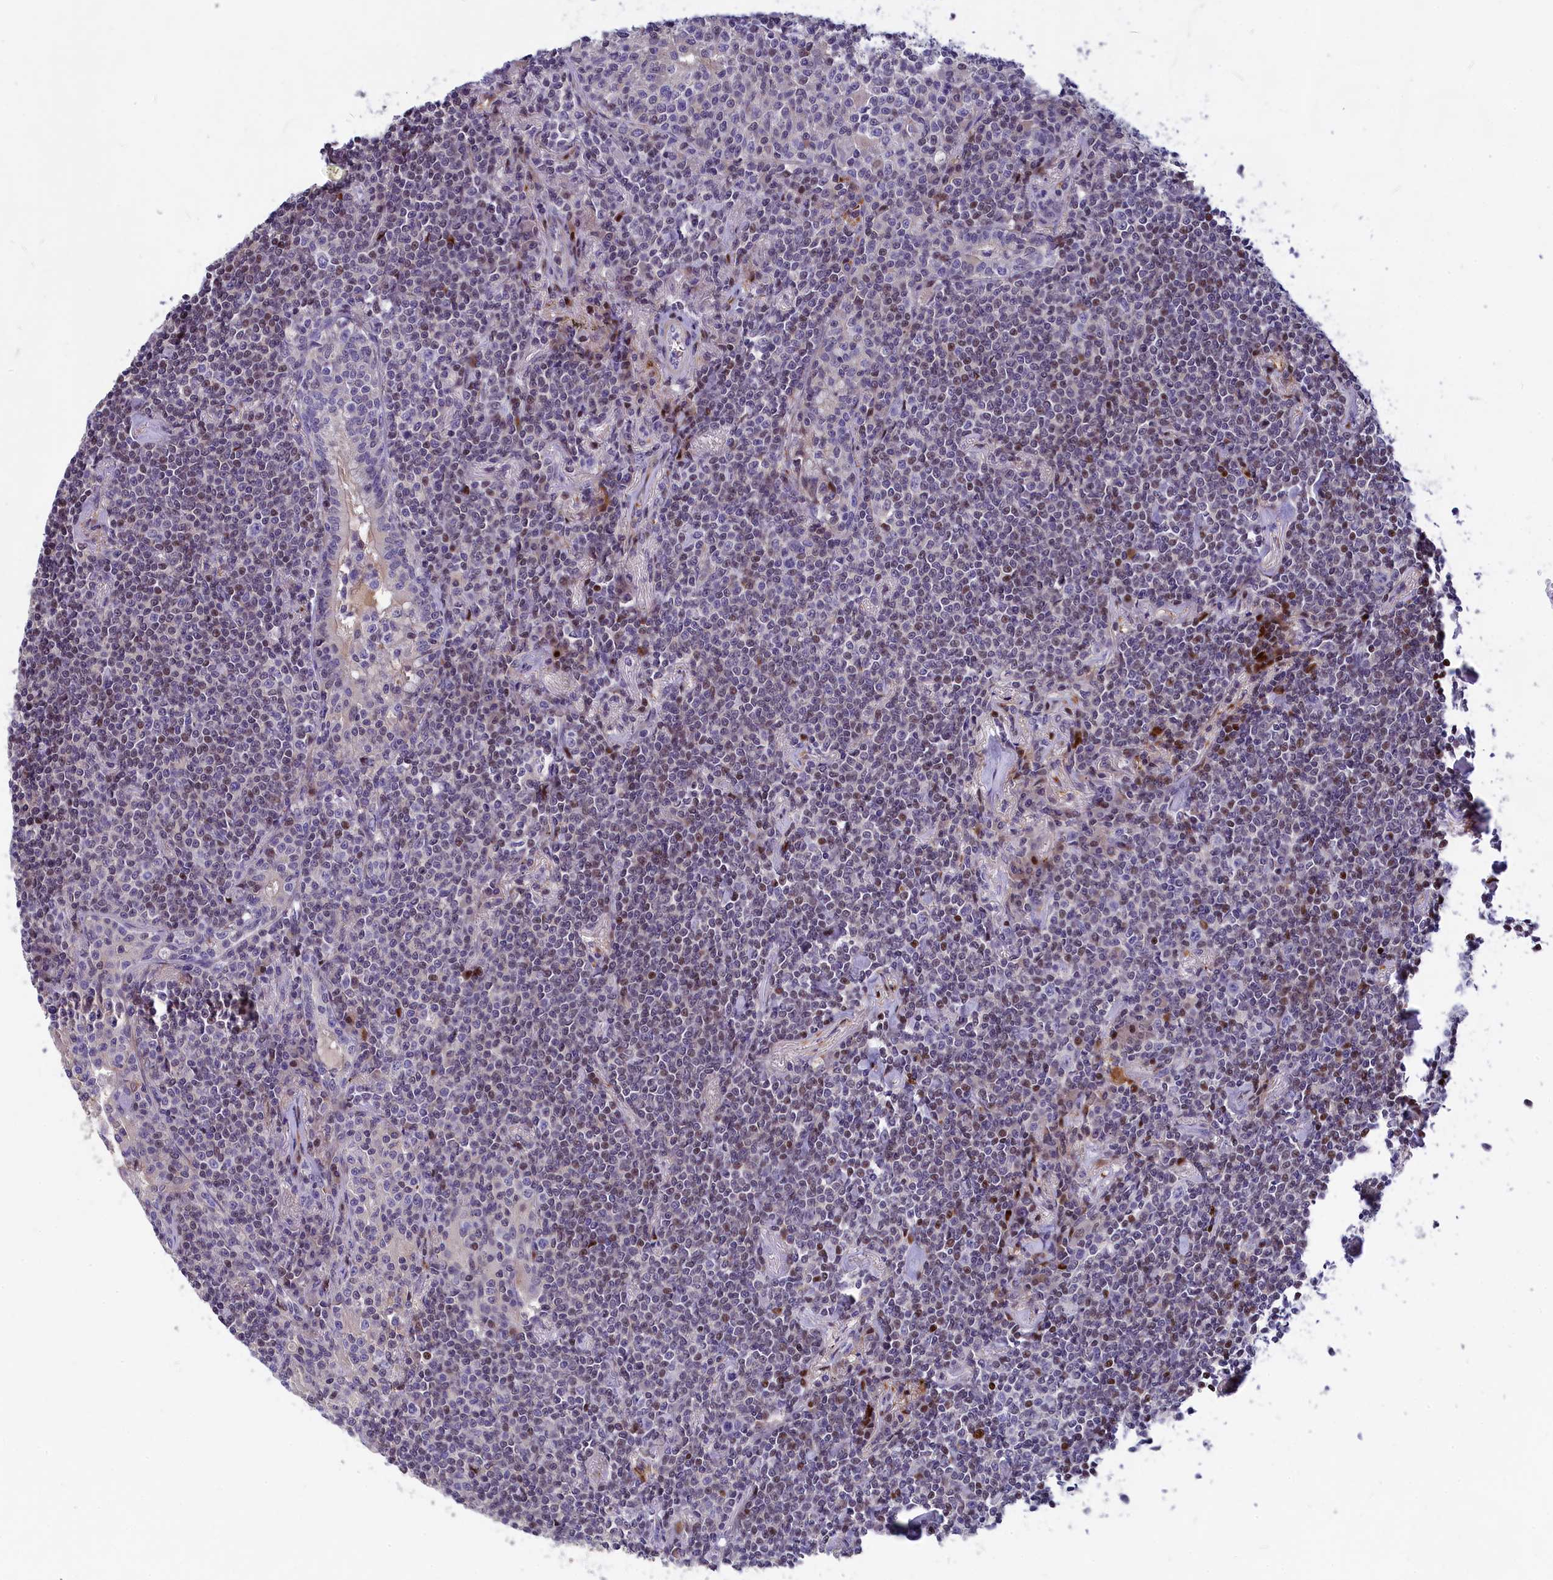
{"staining": {"intensity": "negative", "quantity": "none", "location": "none"}, "tissue": "lymphoma", "cell_type": "Tumor cells", "image_type": "cancer", "snomed": [{"axis": "morphology", "description": "Malignant lymphoma, non-Hodgkin's type, Low grade"}, {"axis": "topography", "description": "Lung"}], "caption": "This is a micrograph of IHC staining of low-grade malignant lymphoma, non-Hodgkin's type, which shows no expression in tumor cells. The staining was performed using DAB (3,3'-diaminobenzidine) to visualize the protein expression in brown, while the nuclei were stained in blue with hematoxylin (Magnification: 20x).", "gene": "NKPD1", "patient": {"sex": "female", "age": 71}}